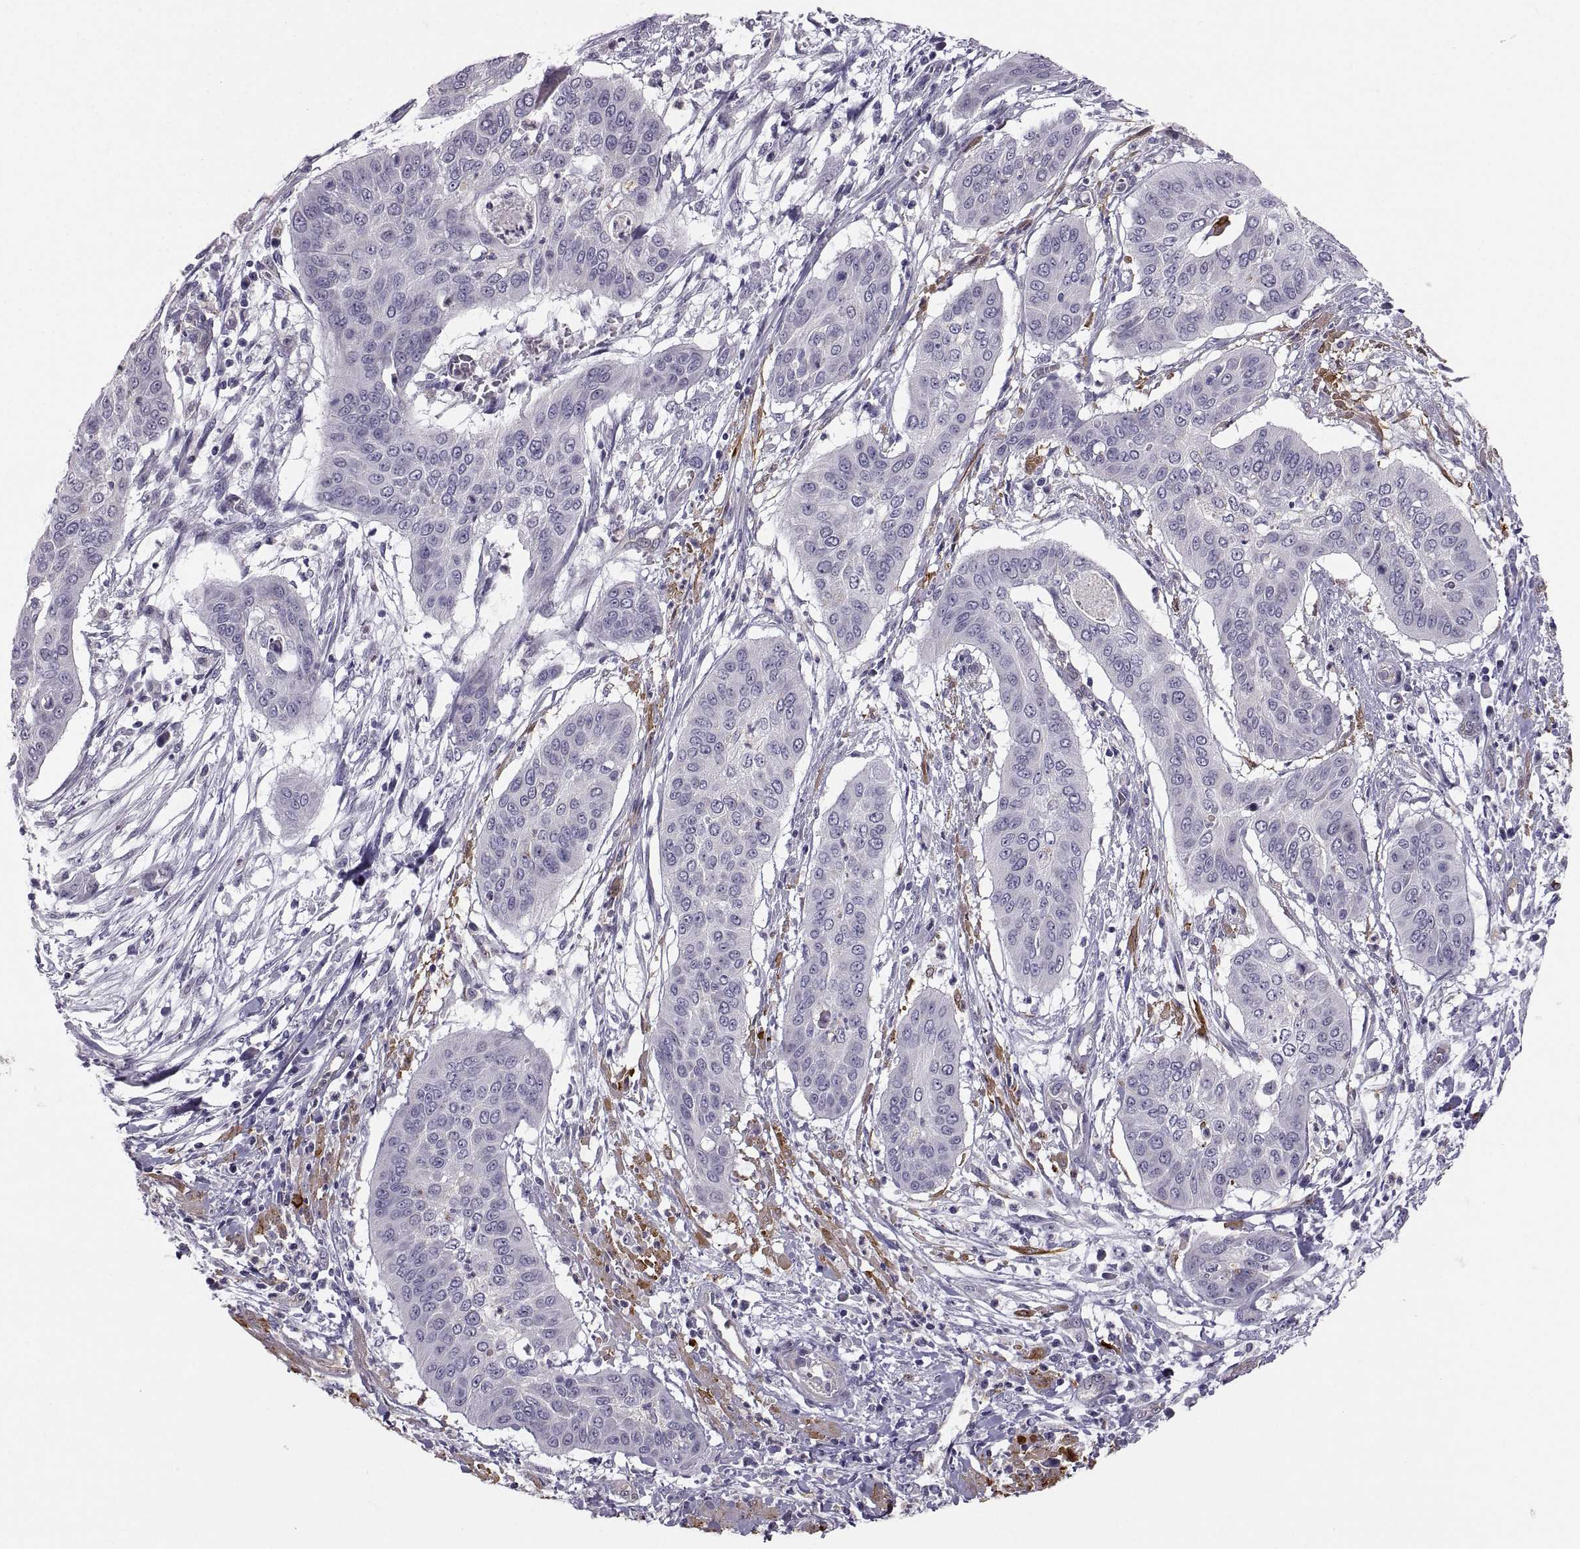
{"staining": {"intensity": "negative", "quantity": "none", "location": "none"}, "tissue": "cervical cancer", "cell_type": "Tumor cells", "image_type": "cancer", "snomed": [{"axis": "morphology", "description": "Squamous cell carcinoma, NOS"}, {"axis": "topography", "description": "Cervix"}], "caption": "The histopathology image shows no significant expression in tumor cells of squamous cell carcinoma (cervical). The staining is performed using DAB brown chromogen with nuclei counter-stained in using hematoxylin.", "gene": "PGM5", "patient": {"sex": "female", "age": 39}}